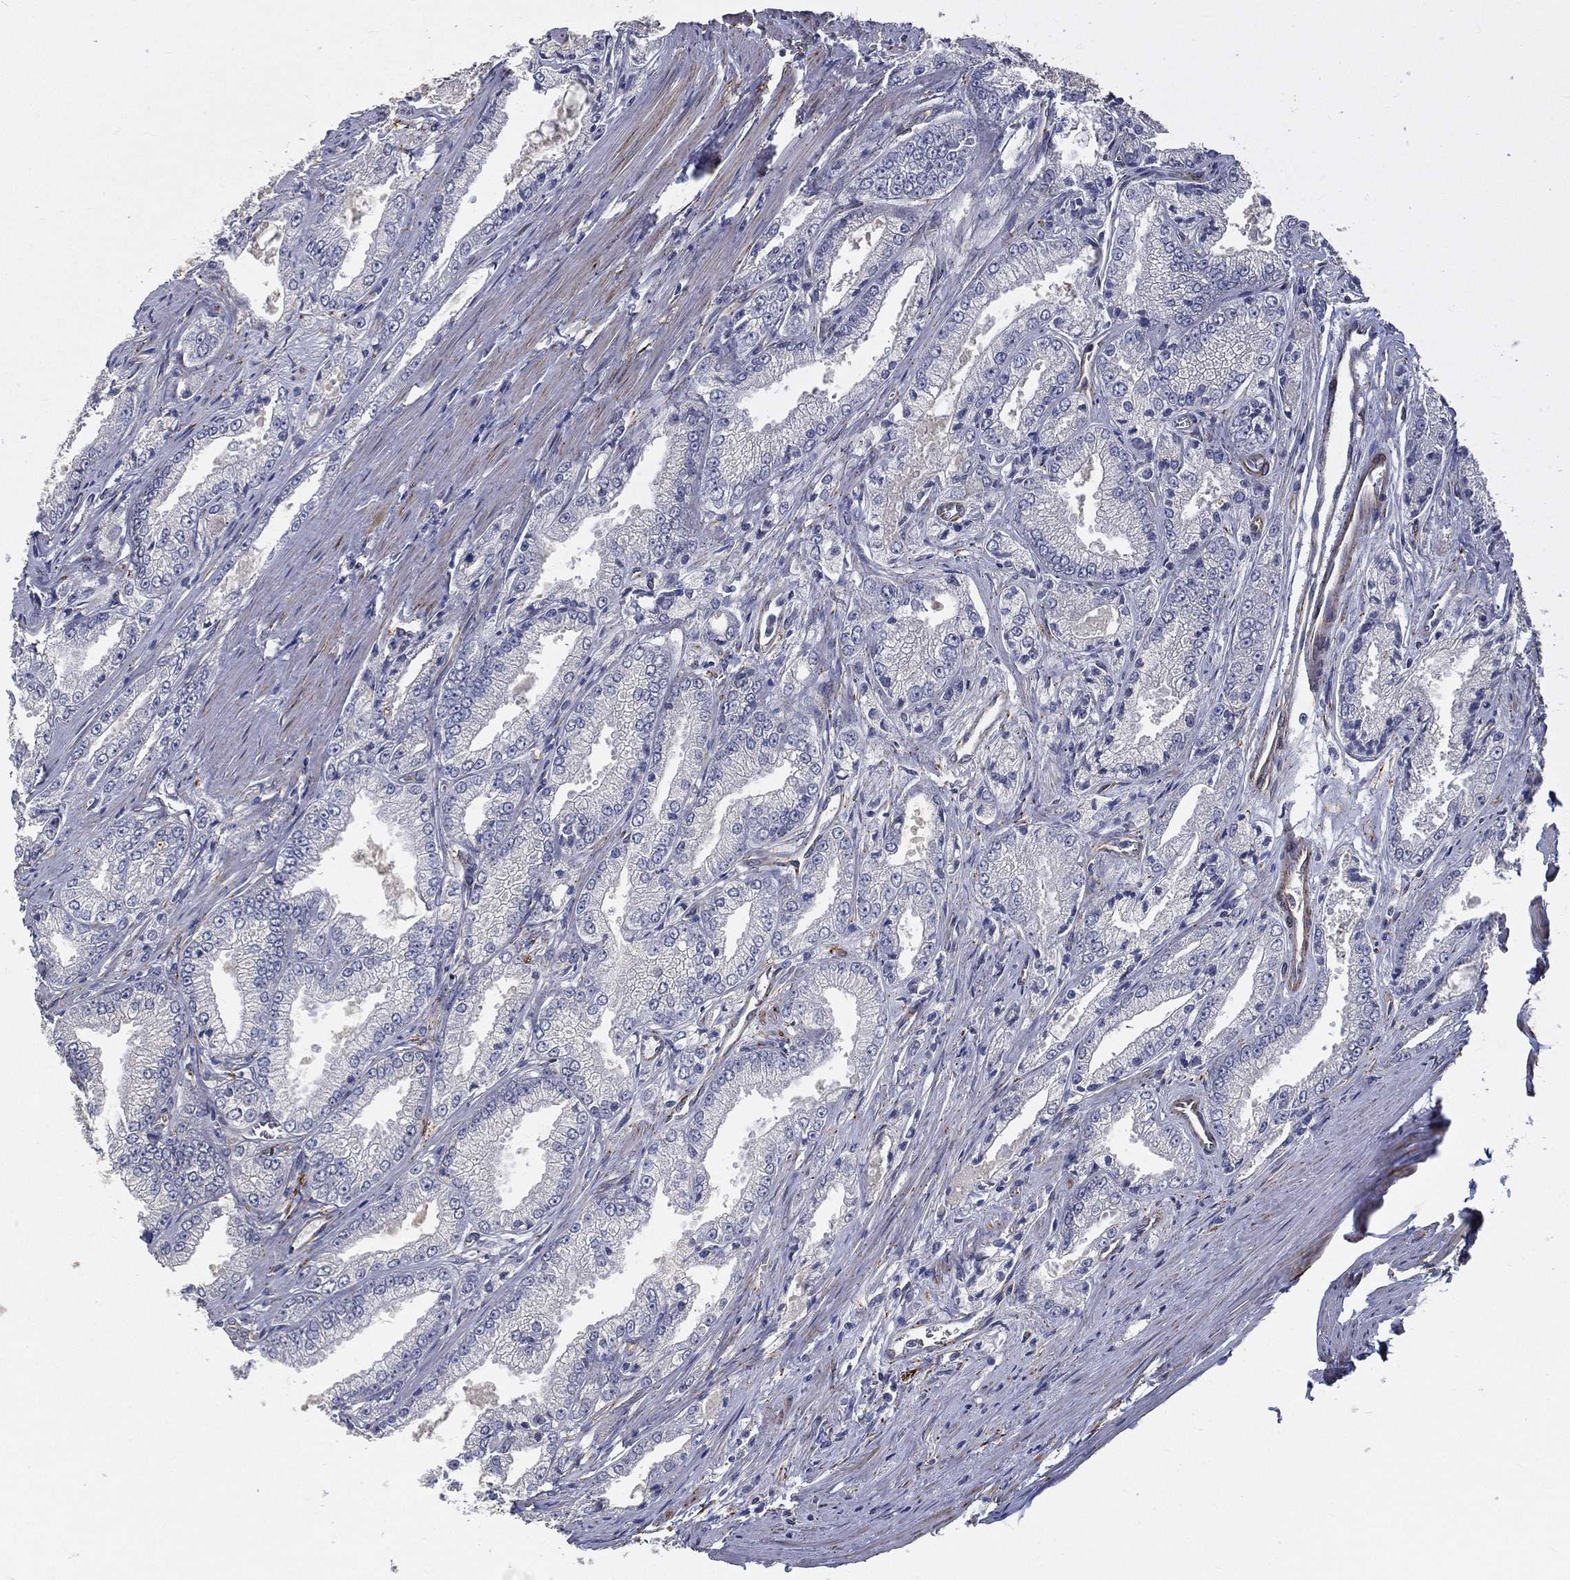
{"staining": {"intensity": "negative", "quantity": "none", "location": "none"}, "tissue": "prostate cancer", "cell_type": "Tumor cells", "image_type": "cancer", "snomed": [{"axis": "morphology", "description": "Adenocarcinoma, NOS"}, {"axis": "morphology", "description": "Adenocarcinoma, High grade"}, {"axis": "topography", "description": "Prostate"}], "caption": "Immunohistochemistry of human adenocarcinoma (prostate) reveals no staining in tumor cells.", "gene": "LRRC56", "patient": {"sex": "male", "age": 70}}